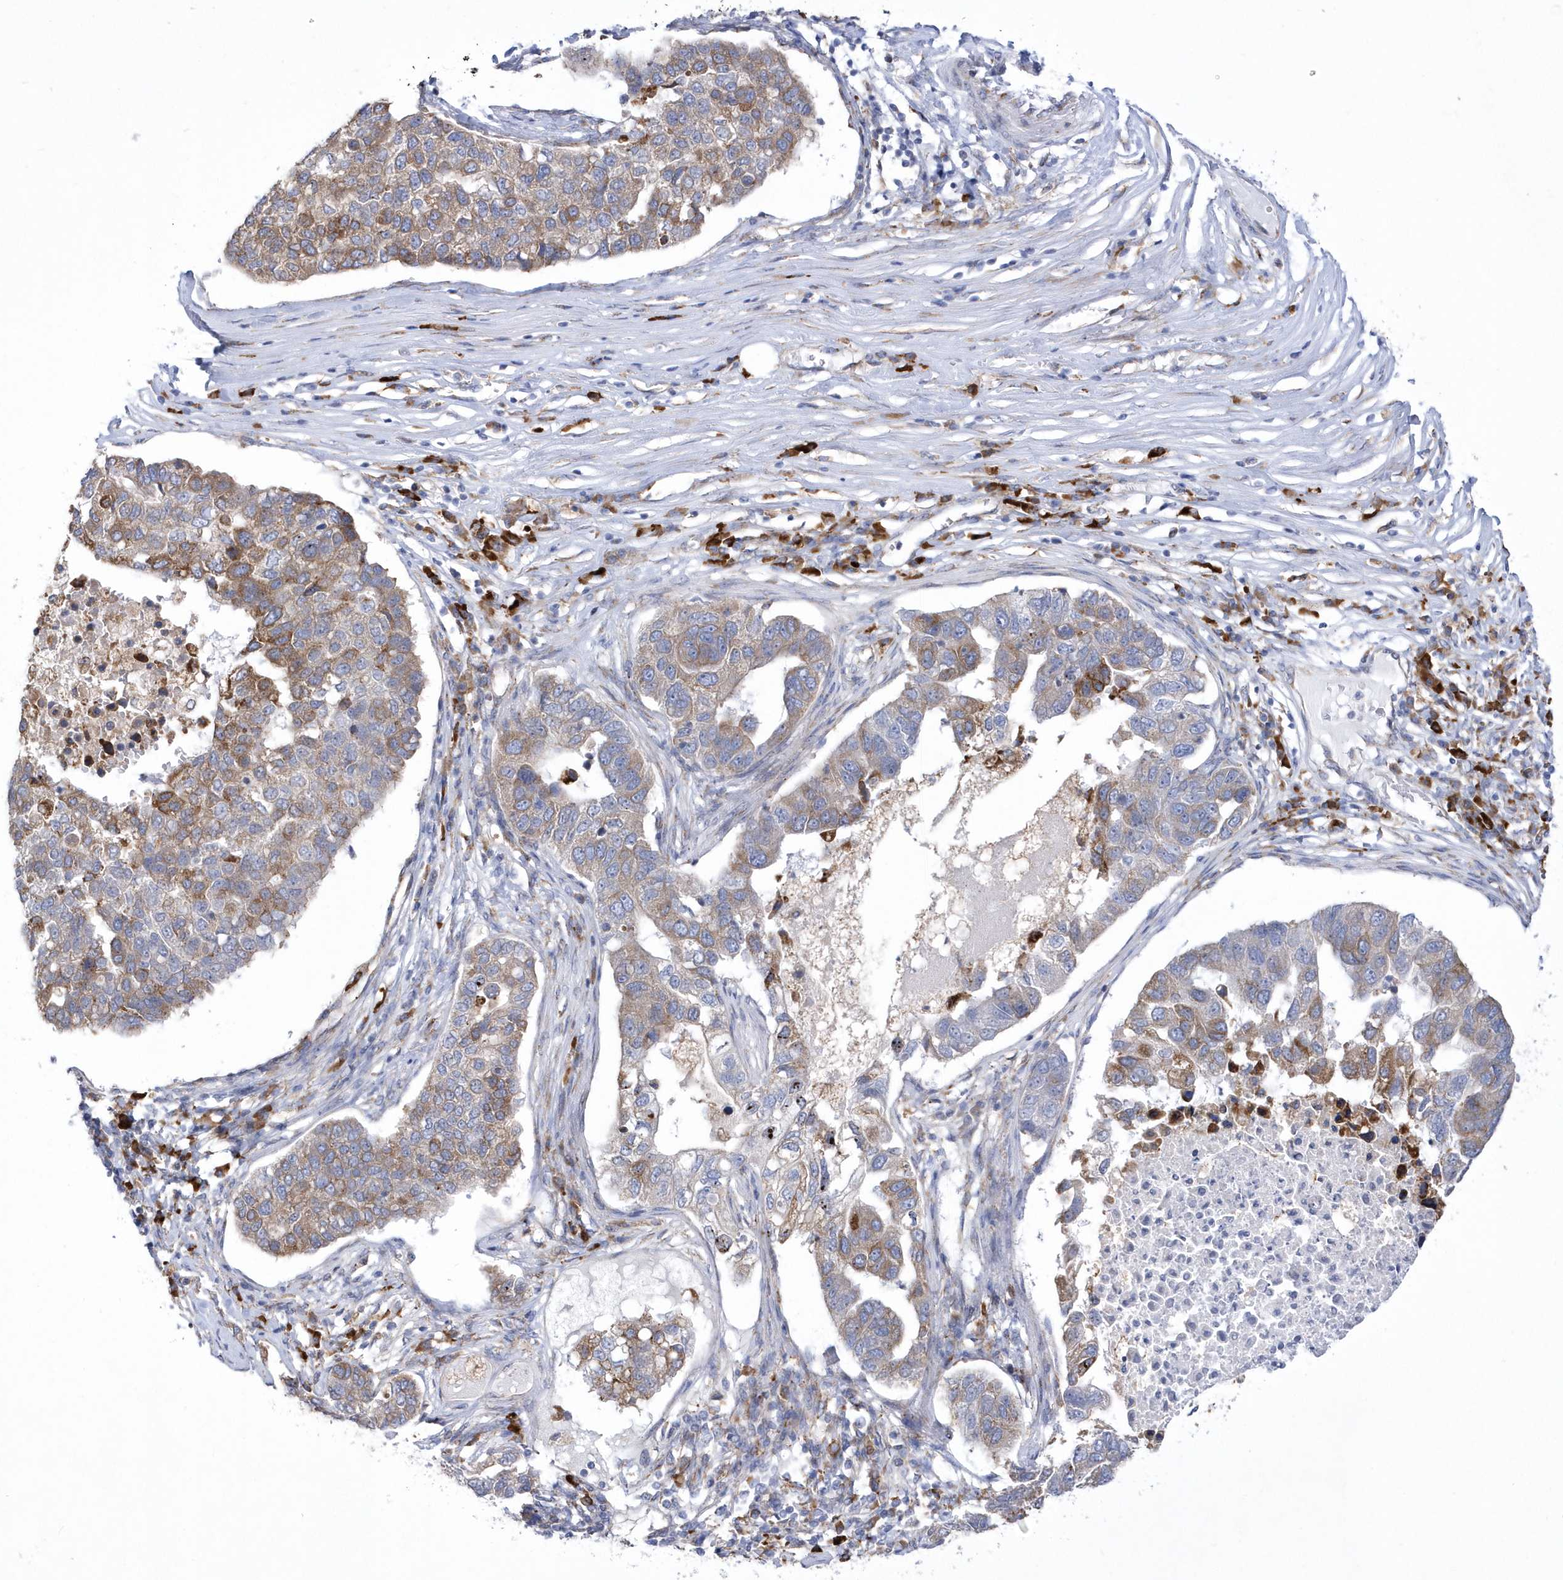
{"staining": {"intensity": "moderate", "quantity": "25%-75%", "location": "cytoplasmic/membranous"}, "tissue": "pancreatic cancer", "cell_type": "Tumor cells", "image_type": "cancer", "snomed": [{"axis": "morphology", "description": "Adenocarcinoma, NOS"}, {"axis": "topography", "description": "Pancreas"}], "caption": "Protein expression by immunohistochemistry reveals moderate cytoplasmic/membranous positivity in approximately 25%-75% of tumor cells in pancreatic cancer.", "gene": "MED31", "patient": {"sex": "female", "age": 61}}